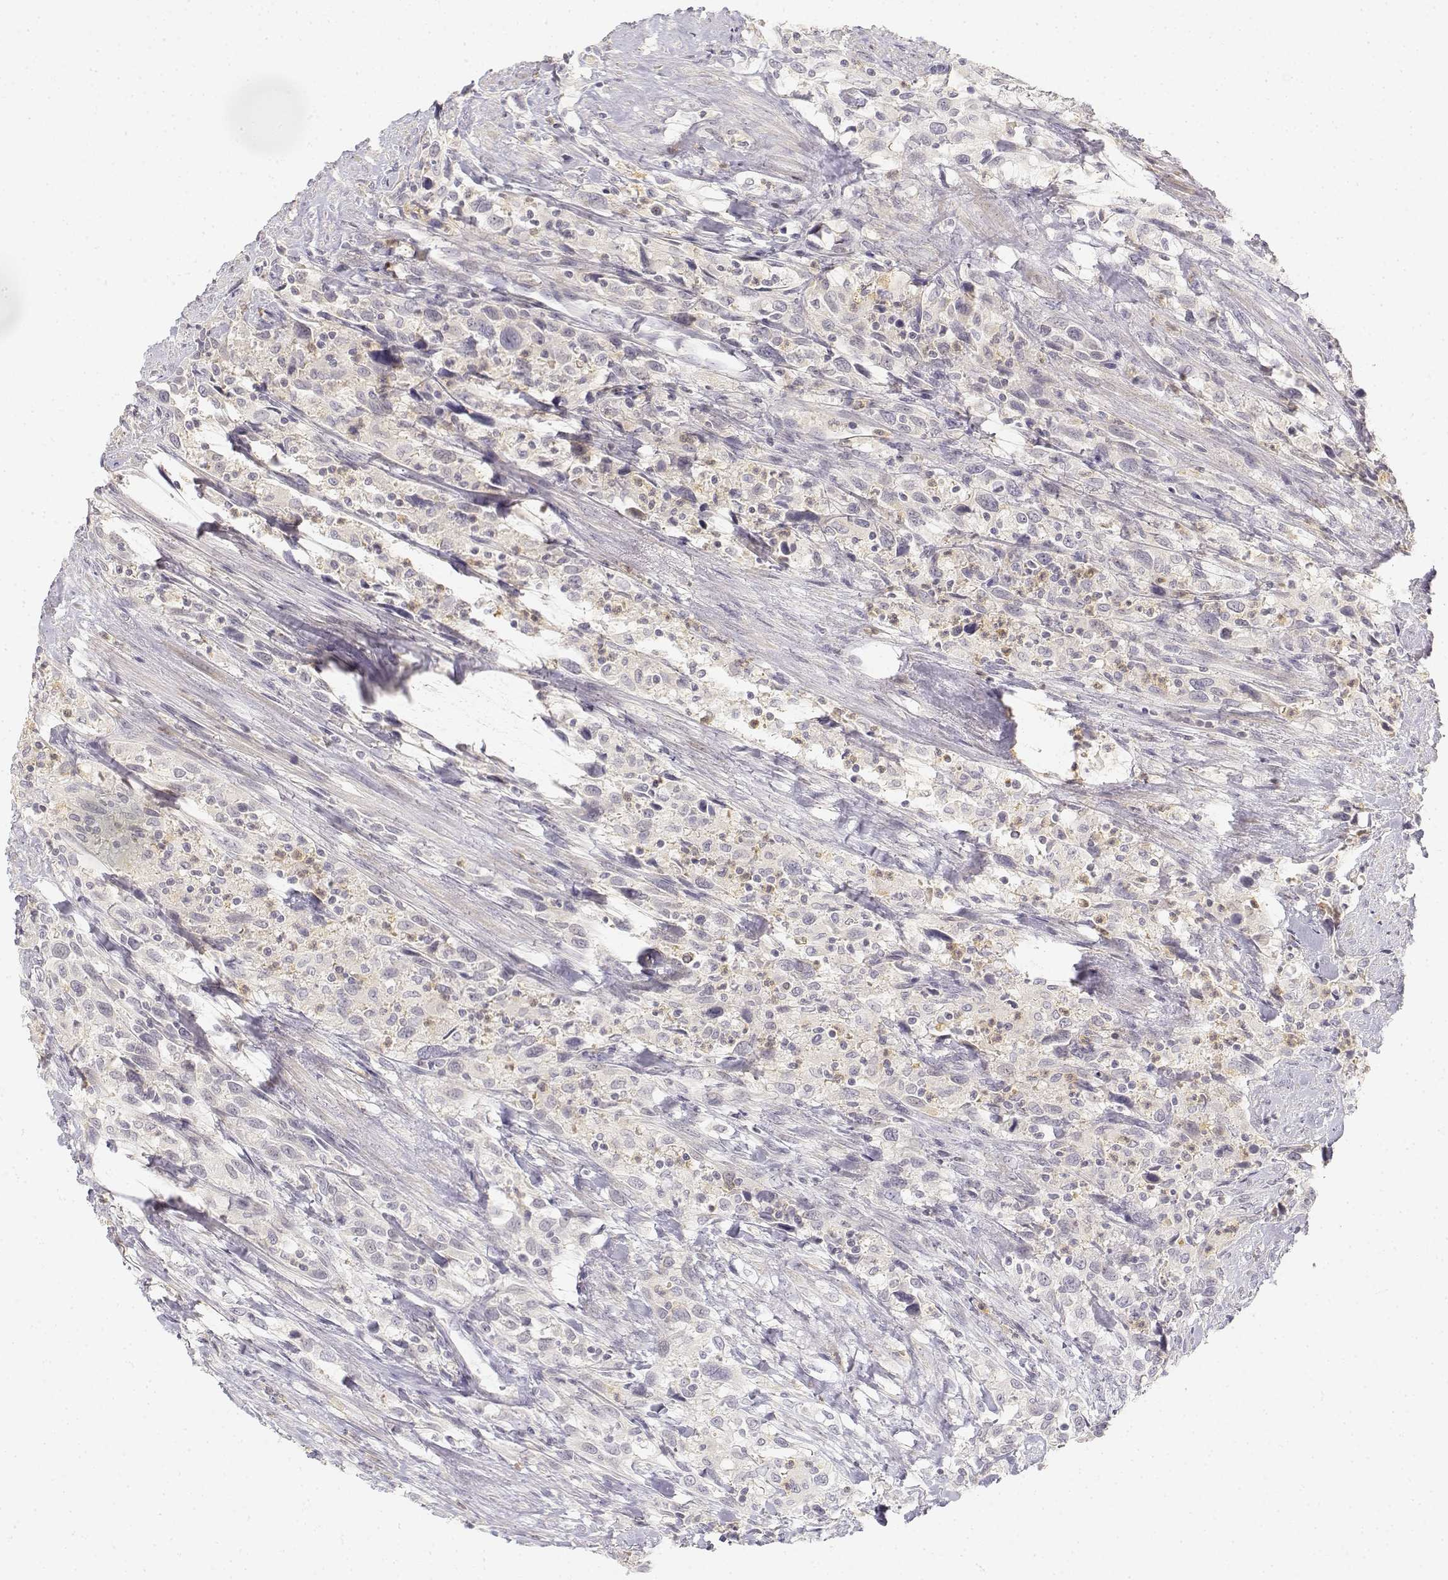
{"staining": {"intensity": "negative", "quantity": "none", "location": "none"}, "tissue": "urothelial cancer", "cell_type": "Tumor cells", "image_type": "cancer", "snomed": [{"axis": "morphology", "description": "Urothelial carcinoma, NOS"}, {"axis": "morphology", "description": "Urothelial carcinoma, High grade"}, {"axis": "topography", "description": "Urinary bladder"}], "caption": "This is a image of immunohistochemistry (IHC) staining of urothelial carcinoma (high-grade), which shows no staining in tumor cells.", "gene": "GLIPR1L2", "patient": {"sex": "female", "age": 64}}